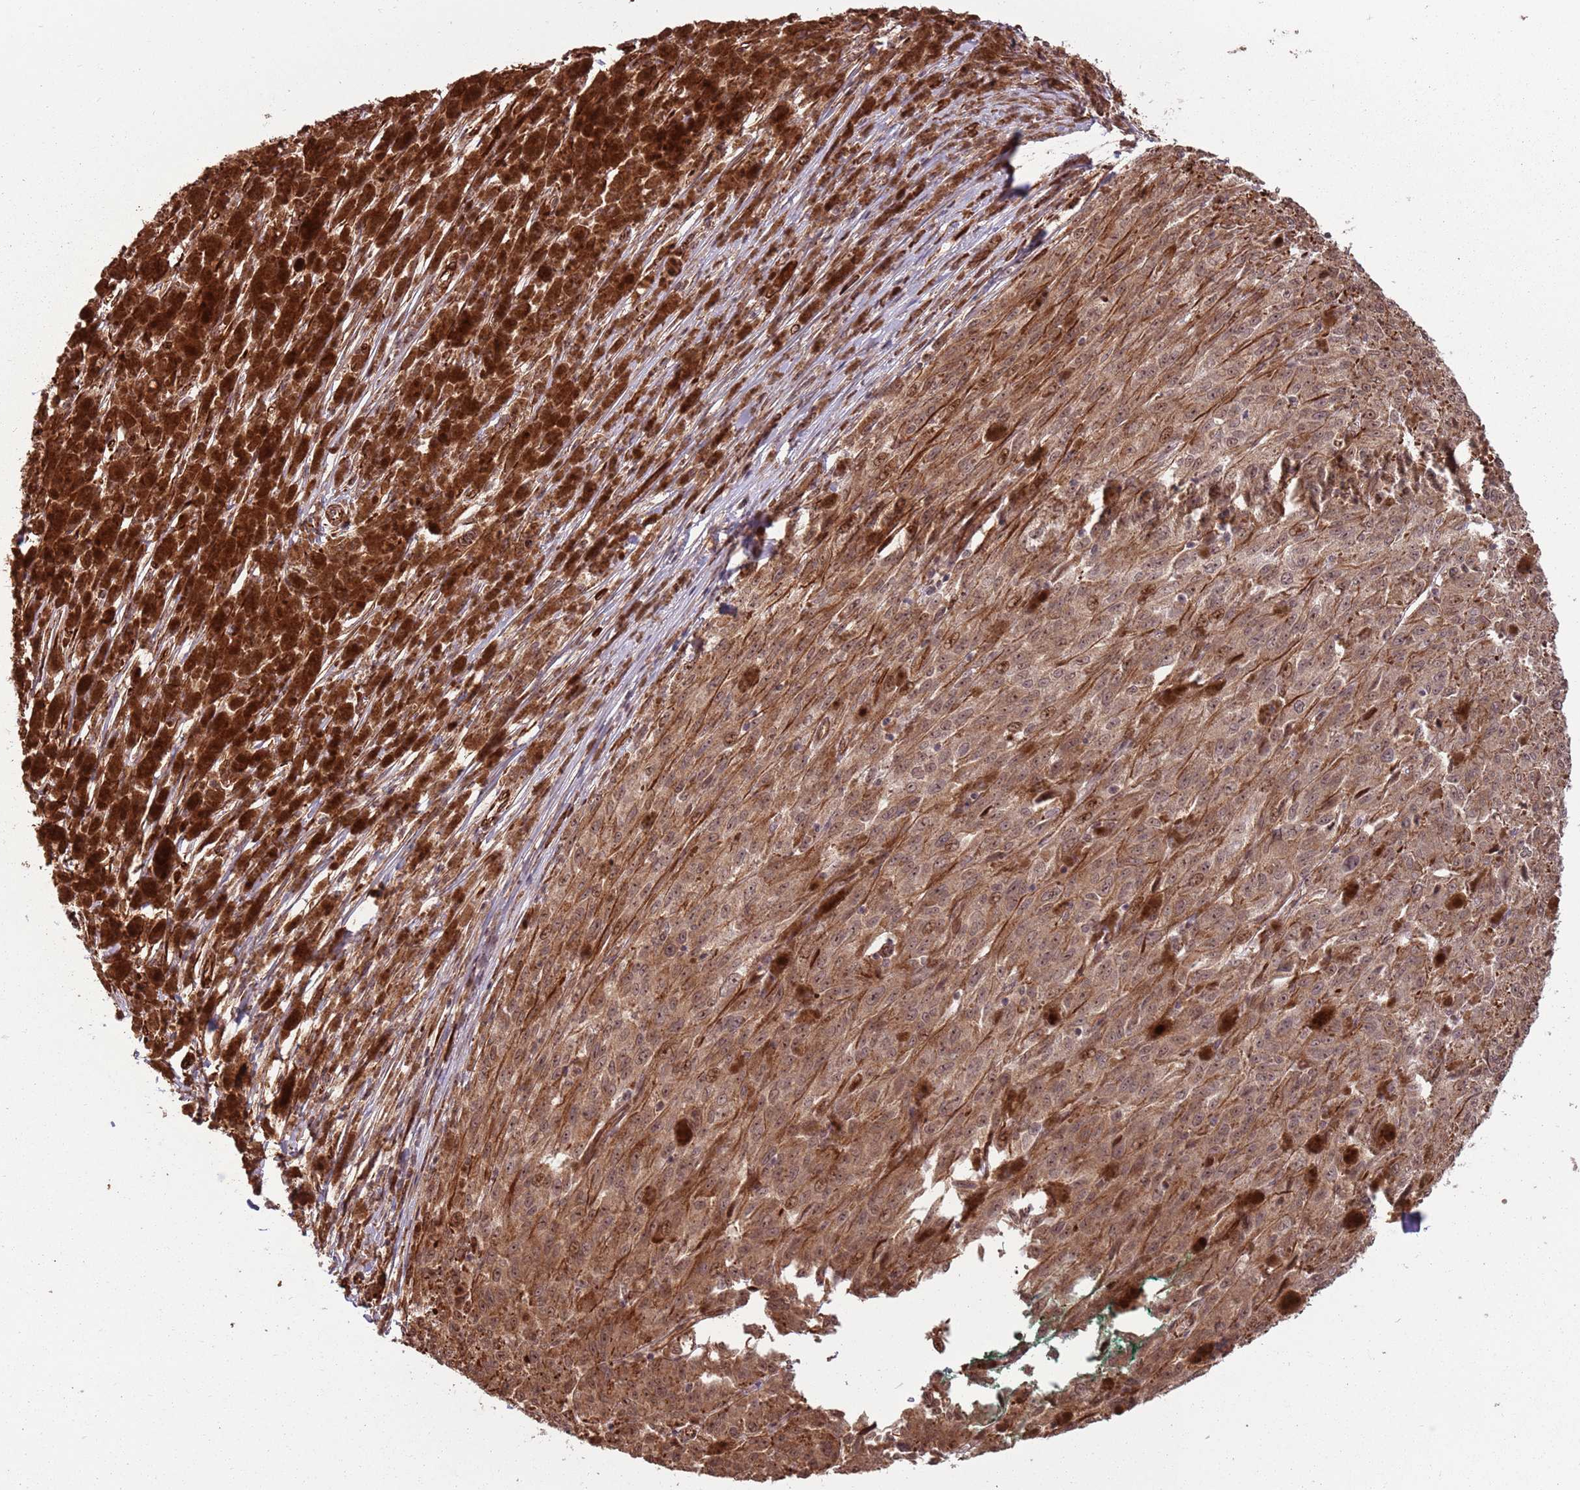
{"staining": {"intensity": "moderate", "quantity": ">75%", "location": "cytoplasmic/membranous,nuclear"}, "tissue": "melanoma", "cell_type": "Tumor cells", "image_type": "cancer", "snomed": [{"axis": "morphology", "description": "Malignant melanoma, NOS"}, {"axis": "topography", "description": "Skin"}], "caption": "Malignant melanoma stained with a protein marker exhibits moderate staining in tumor cells.", "gene": "ADAMTS3", "patient": {"sex": "female", "age": 52}}